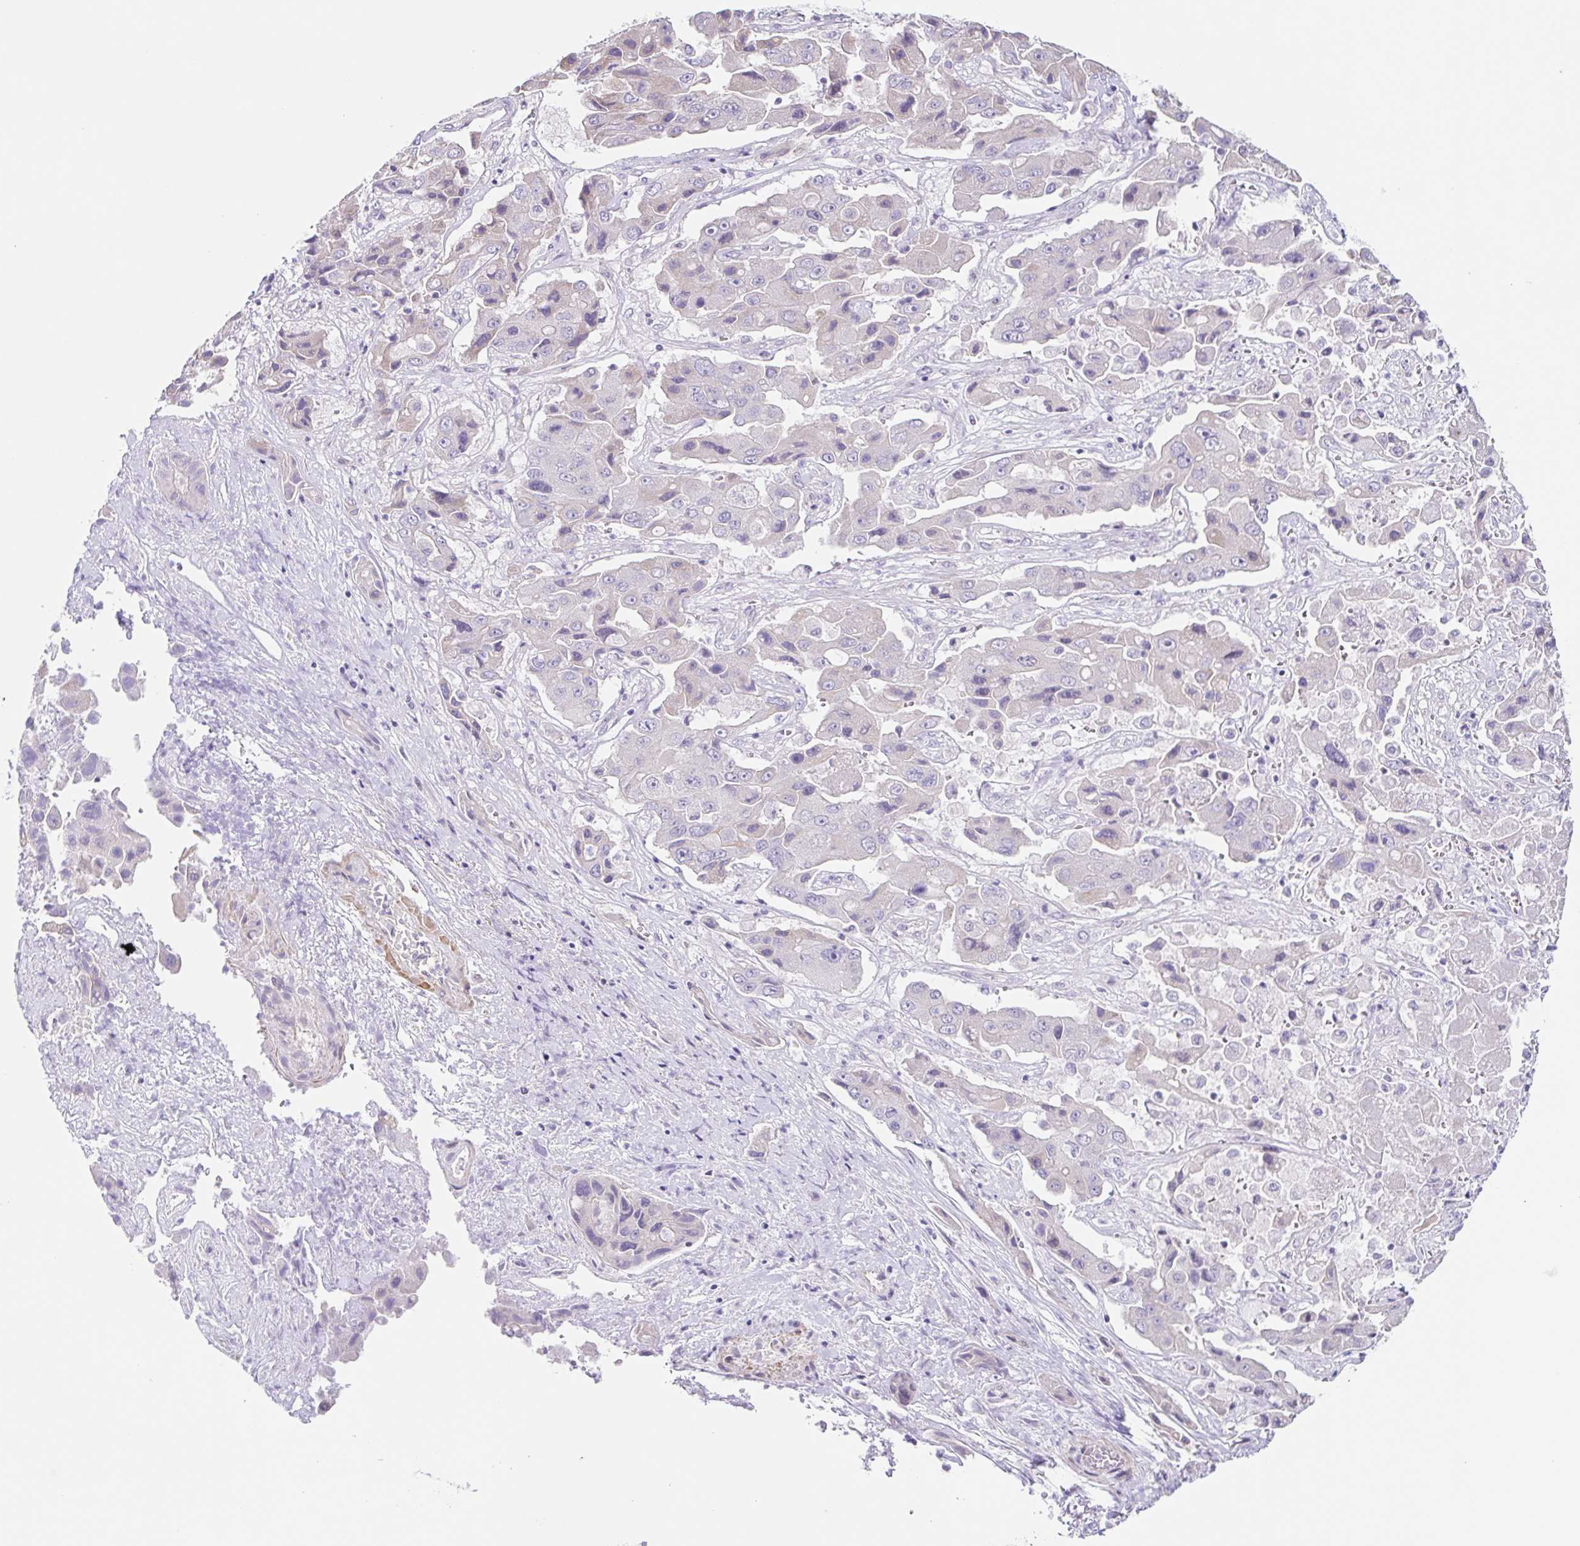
{"staining": {"intensity": "negative", "quantity": "none", "location": "none"}, "tissue": "liver cancer", "cell_type": "Tumor cells", "image_type": "cancer", "snomed": [{"axis": "morphology", "description": "Cholangiocarcinoma"}, {"axis": "topography", "description": "Liver"}], "caption": "Immunohistochemistry (IHC) photomicrograph of neoplastic tissue: human liver cancer stained with DAB displays no significant protein expression in tumor cells.", "gene": "DCAF17", "patient": {"sex": "male", "age": 67}}